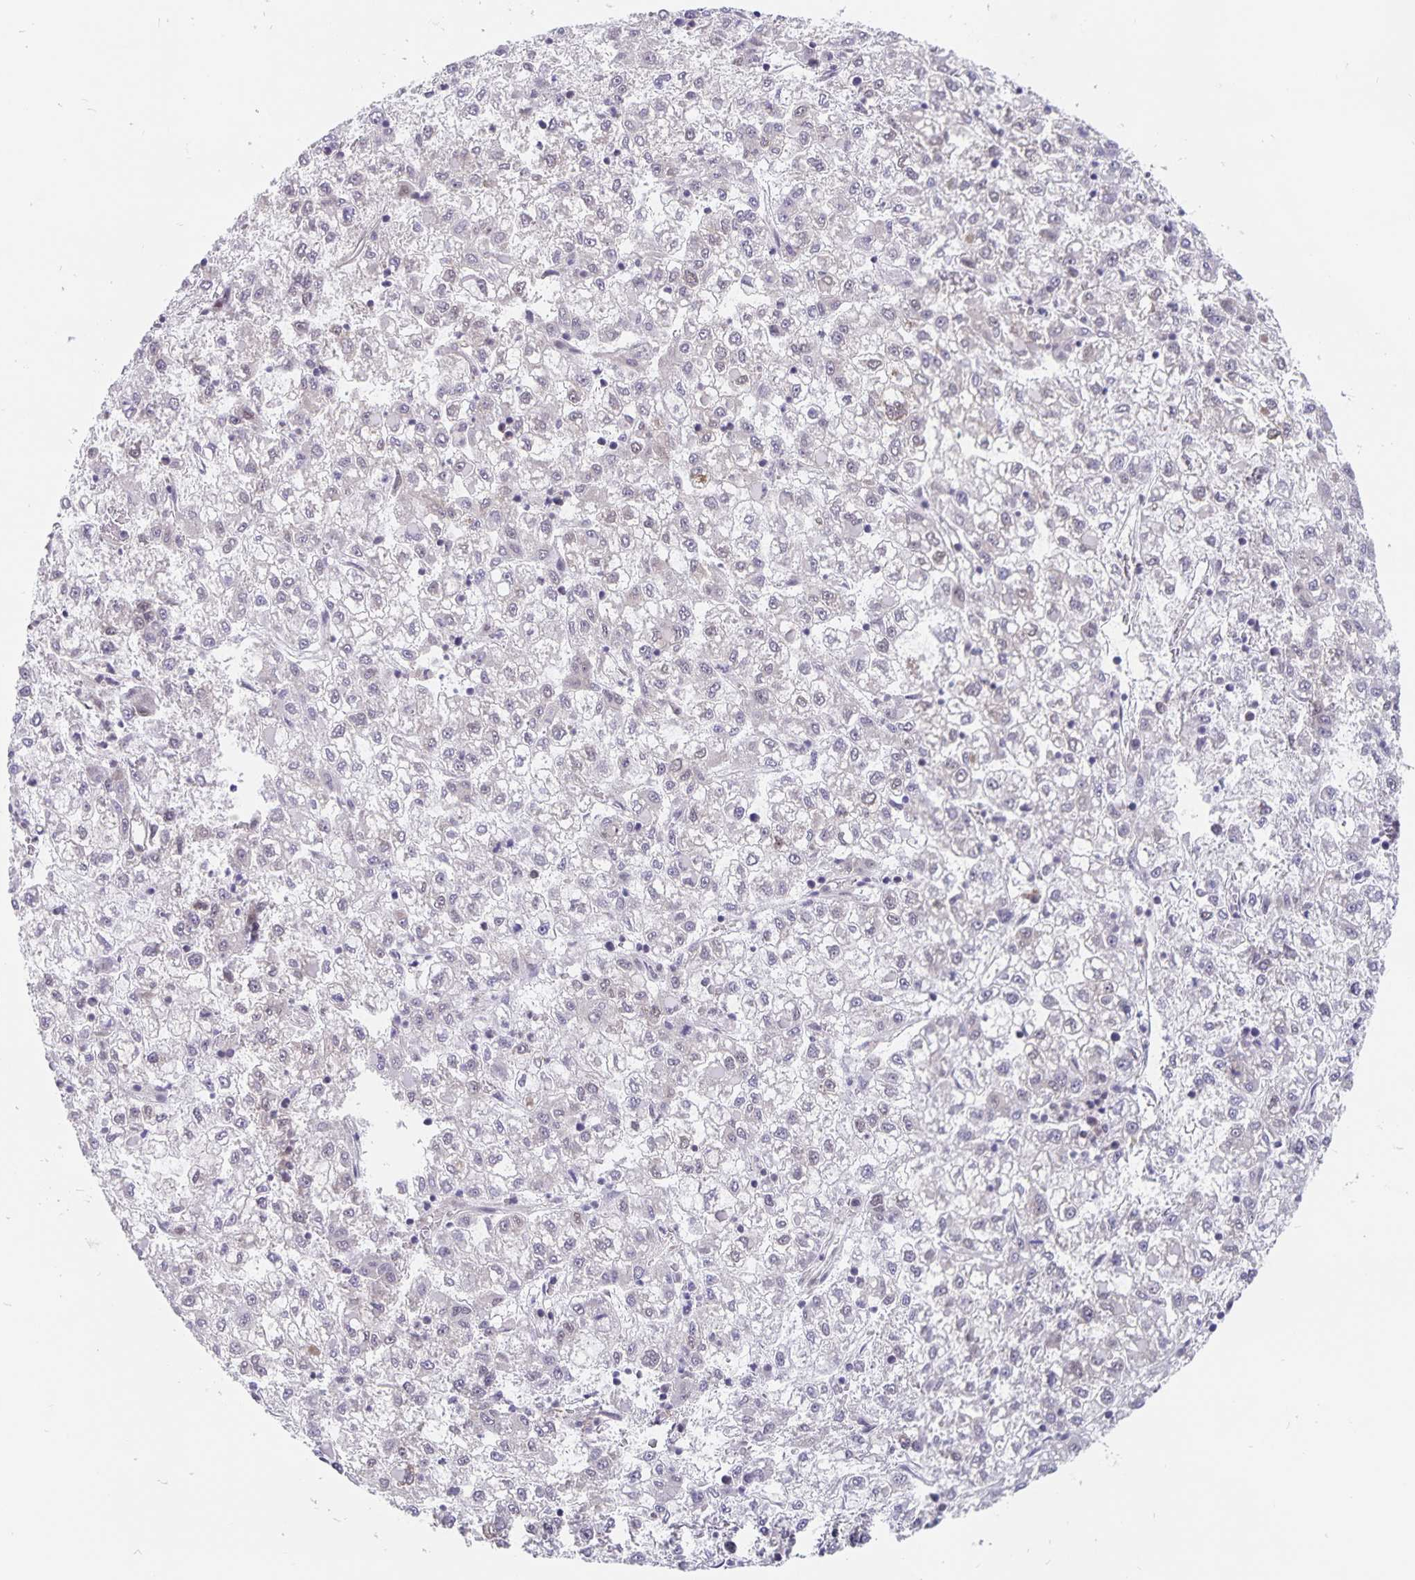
{"staining": {"intensity": "negative", "quantity": "none", "location": "none"}, "tissue": "liver cancer", "cell_type": "Tumor cells", "image_type": "cancer", "snomed": [{"axis": "morphology", "description": "Carcinoma, Hepatocellular, NOS"}, {"axis": "topography", "description": "Liver"}], "caption": "High power microscopy photomicrograph of an IHC micrograph of liver hepatocellular carcinoma, revealing no significant expression in tumor cells.", "gene": "BAG6", "patient": {"sex": "male", "age": 40}}